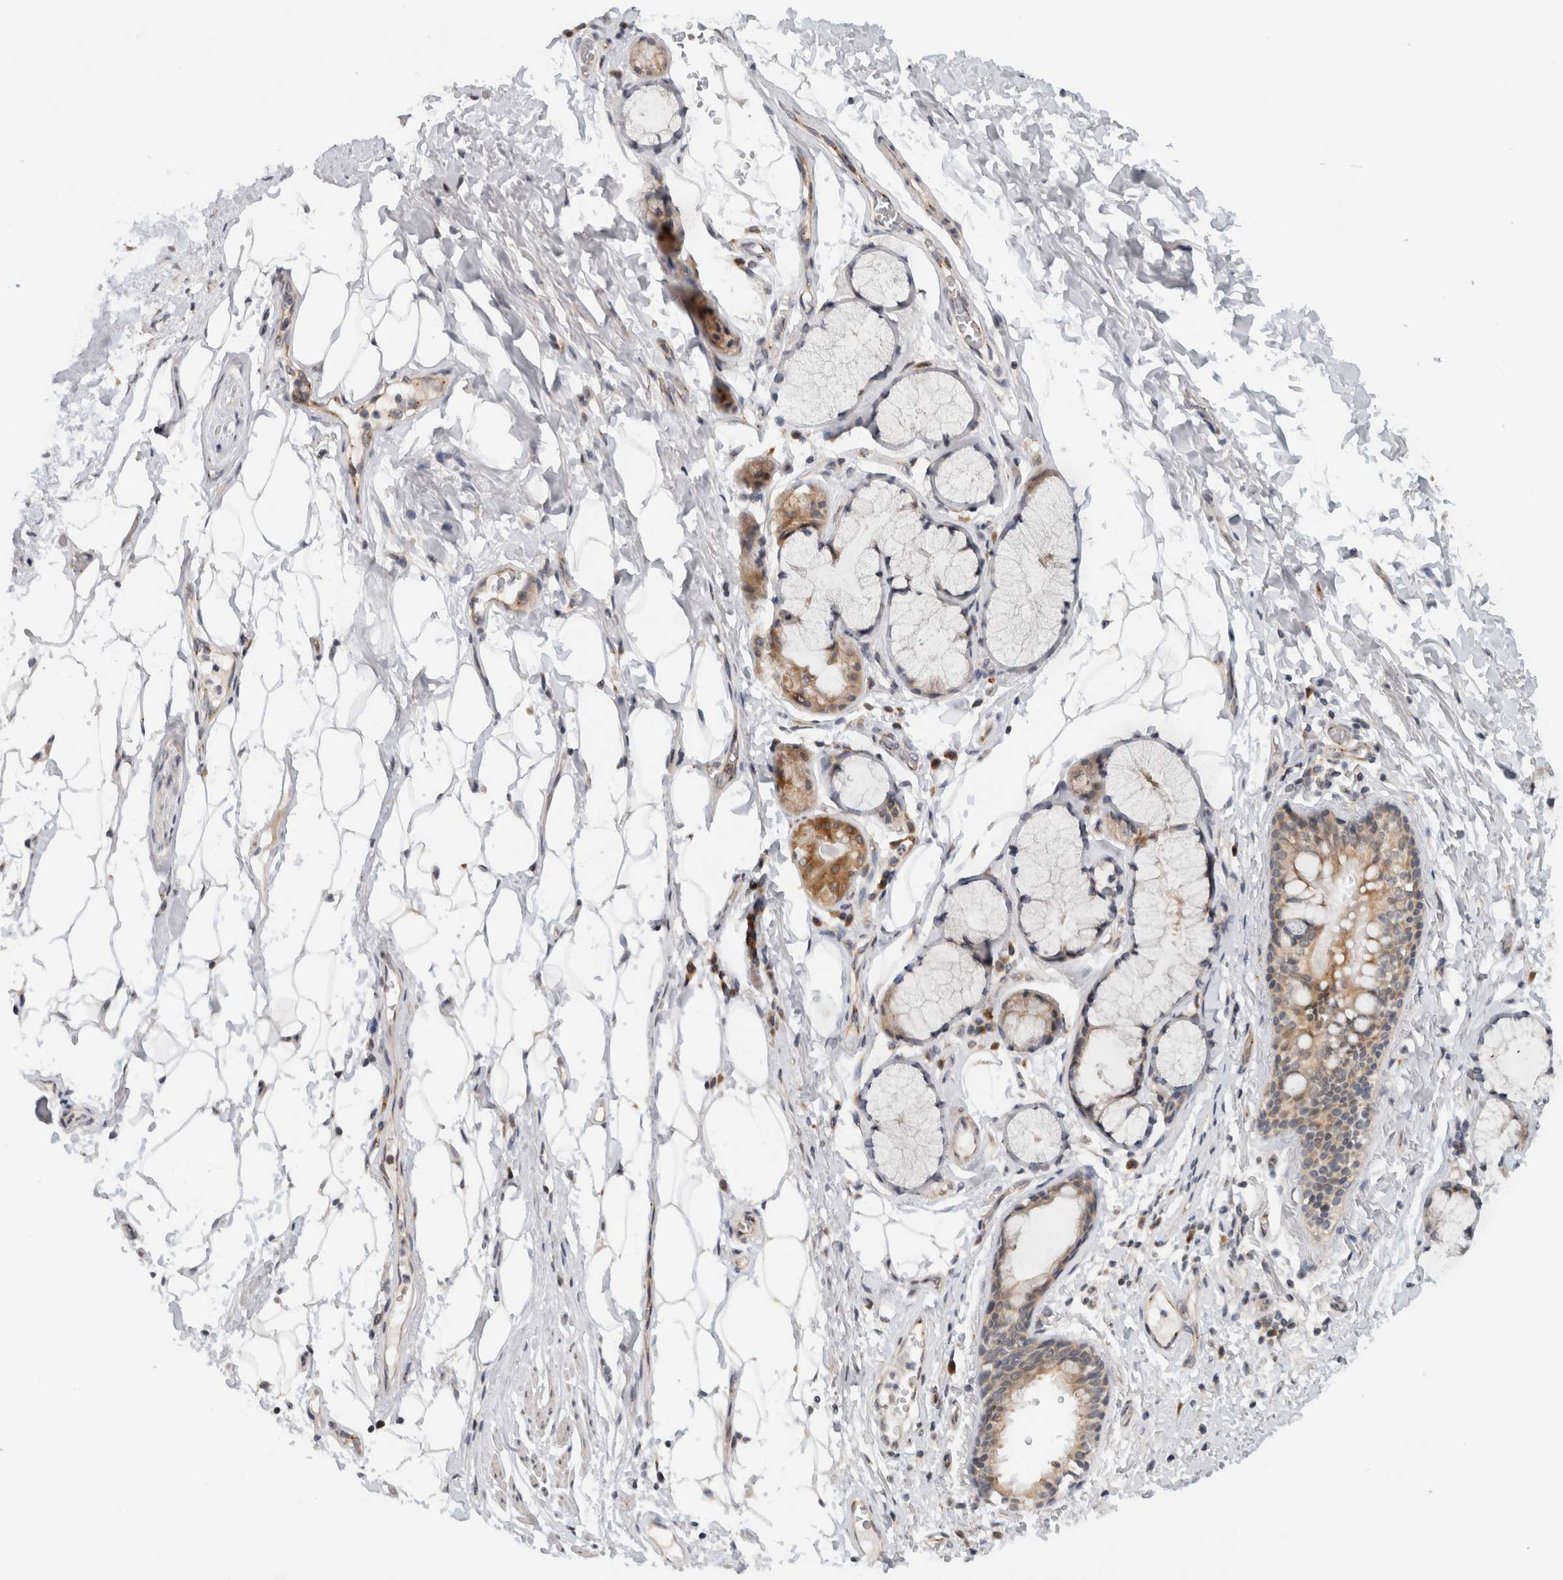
{"staining": {"intensity": "moderate", "quantity": ">75%", "location": "cytoplasmic/membranous"}, "tissue": "bronchus", "cell_type": "Respiratory epithelial cells", "image_type": "normal", "snomed": [{"axis": "morphology", "description": "Normal tissue, NOS"}, {"axis": "topography", "description": "Cartilage tissue"}], "caption": "Protein expression analysis of normal bronchus exhibits moderate cytoplasmic/membranous positivity in about >75% of respiratory epithelial cells. (brown staining indicates protein expression, while blue staining denotes nuclei).", "gene": "CMC2", "patient": {"sex": "female", "age": 63}}